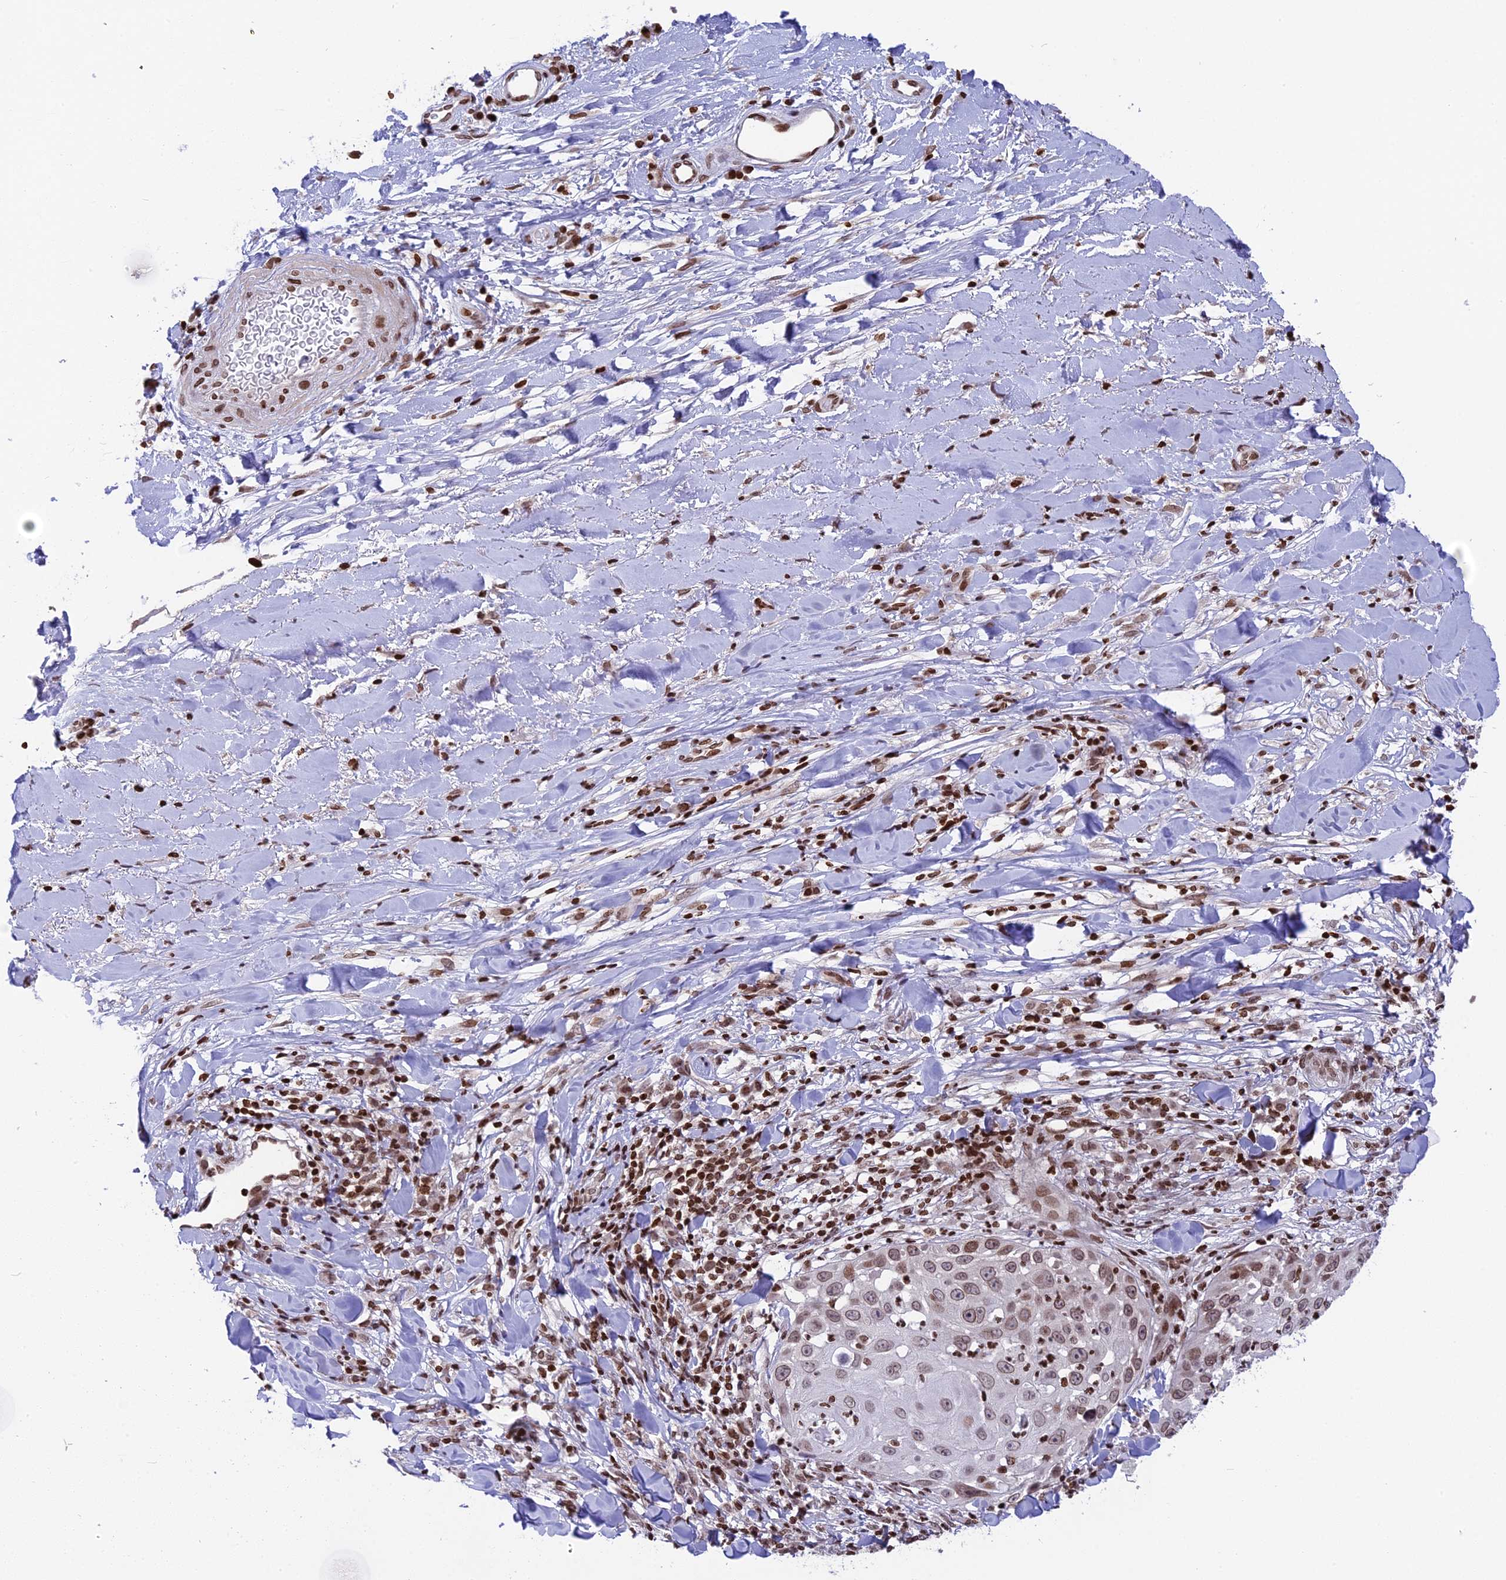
{"staining": {"intensity": "moderate", "quantity": ">75%", "location": "nuclear"}, "tissue": "skin cancer", "cell_type": "Tumor cells", "image_type": "cancer", "snomed": [{"axis": "morphology", "description": "Squamous cell carcinoma, NOS"}, {"axis": "topography", "description": "Skin"}], "caption": "A photomicrograph showing moderate nuclear staining in approximately >75% of tumor cells in skin squamous cell carcinoma, as visualized by brown immunohistochemical staining.", "gene": "TET2", "patient": {"sex": "female", "age": 44}}